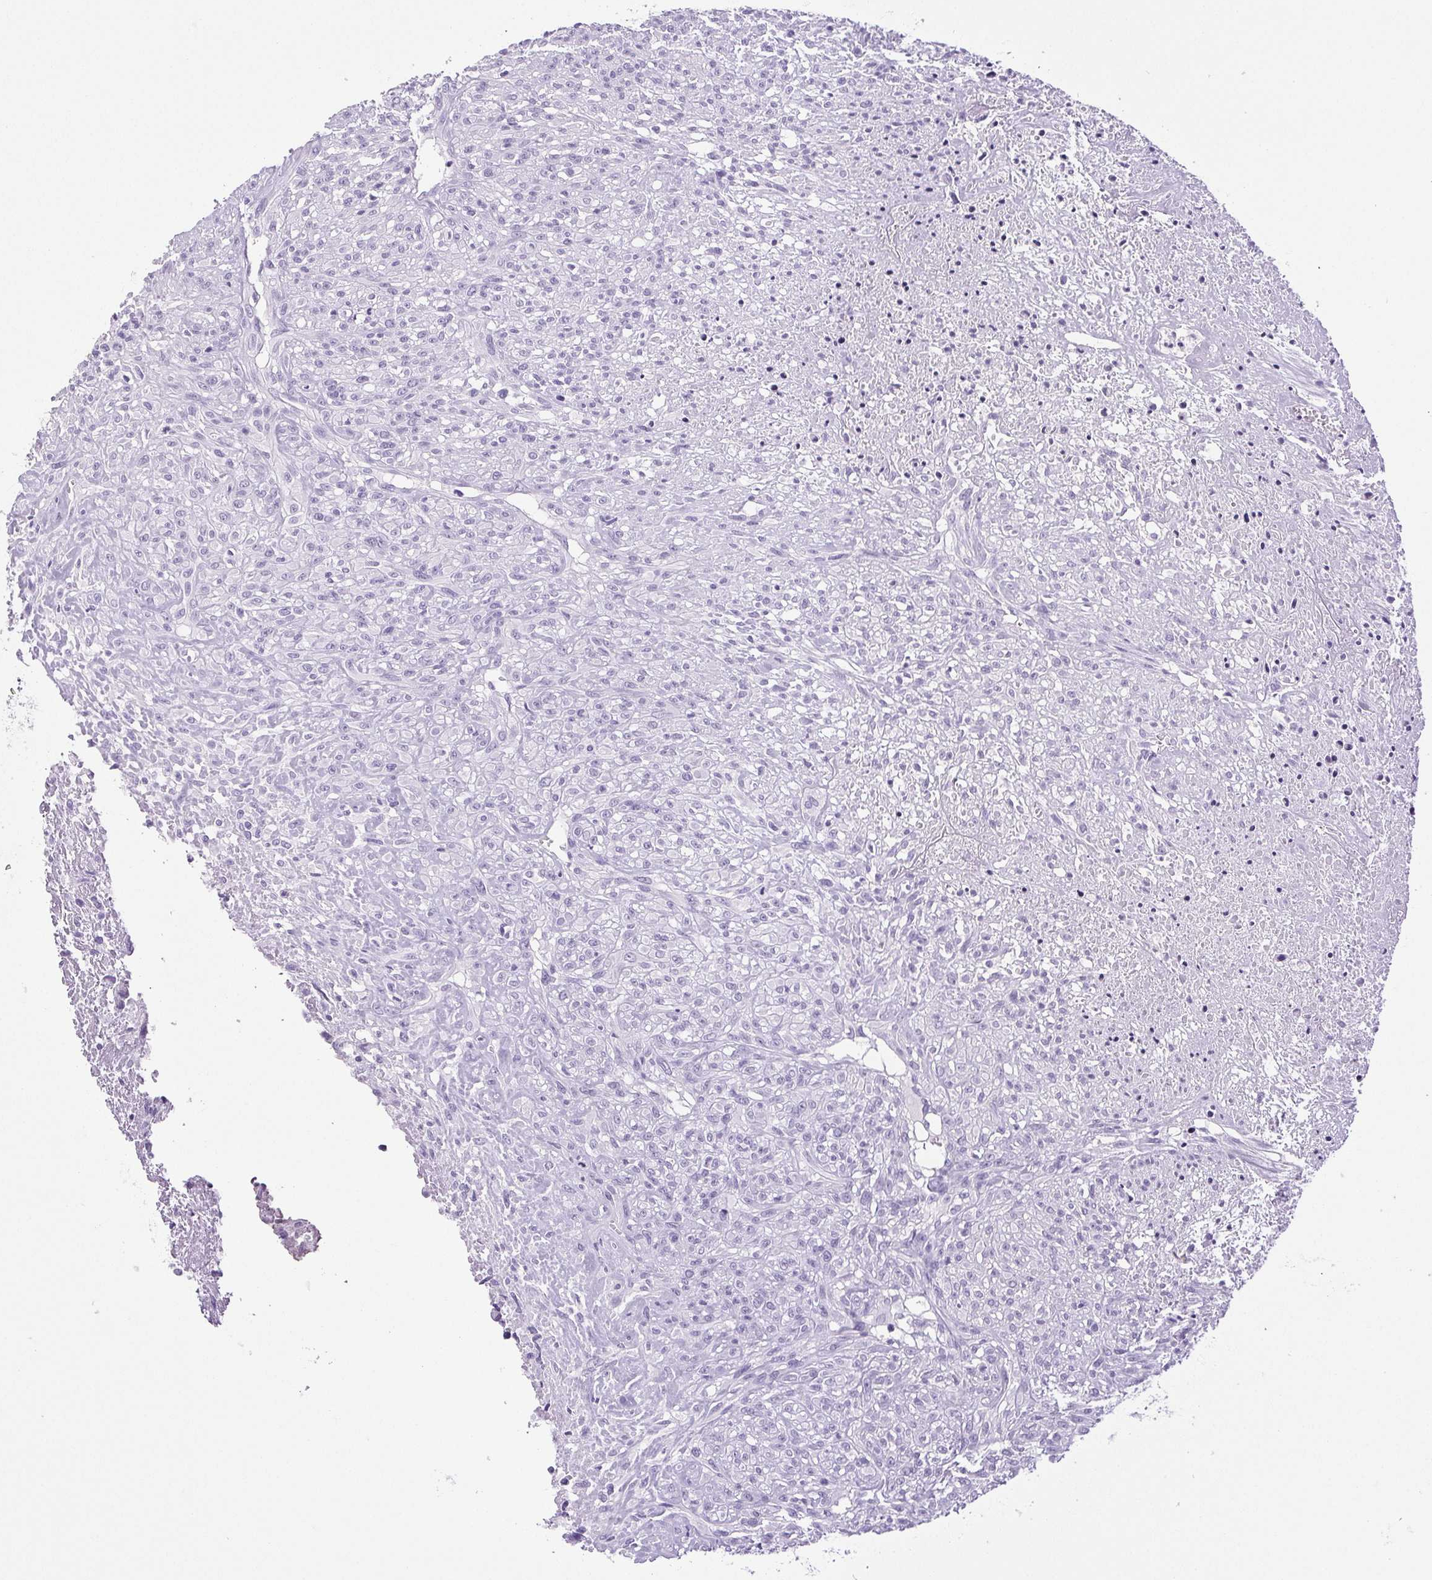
{"staining": {"intensity": "negative", "quantity": "none", "location": "none"}, "tissue": "renal cancer", "cell_type": "Tumor cells", "image_type": "cancer", "snomed": [{"axis": "morphology", "description": "Adenocarcinoma, NOS"}, {"axis": "topography", "description": "Kidney"}], "caption": "Immunohistochemistry (IHC) micrograph of renal adenocarcinoma stained for a protein (brown), which demonstrates no positivity in tumor cells.", "gene": "HLA-G", "patient": {"sex": "male", "age": 58}}